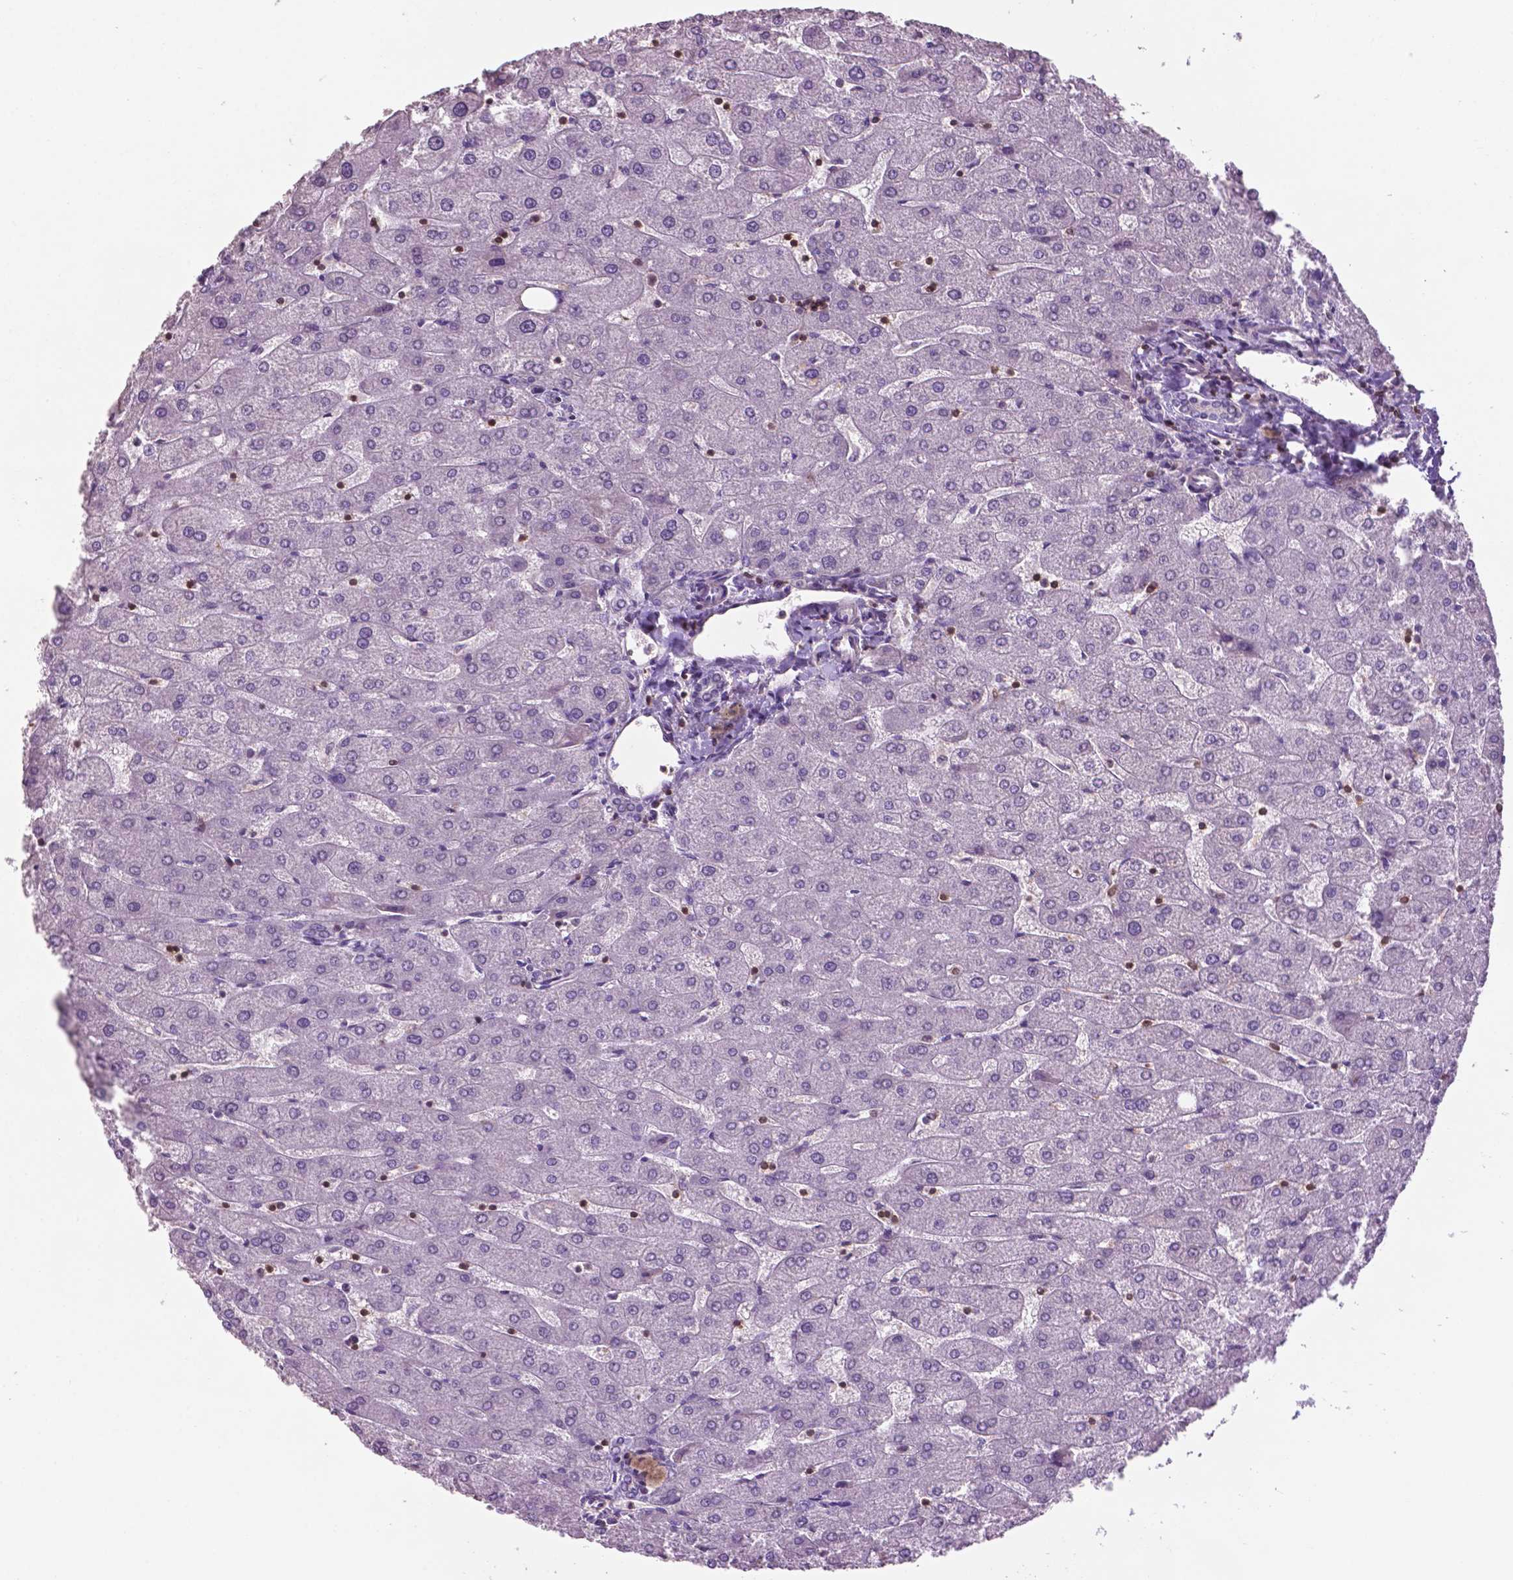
{"staining": {"intensity": "negative", "quantity": "none", "location": "none"}, "tissue": "liver", "cell_type": "Cholangiocytes", "image_type": "normal", "snomed": [{"axis": "morphology", "description": "Normal tissue, NOS"}, {"axis": "topography", "description": "Liver"}], "caption": "Micrograph shows no protein staining in cholangiocytes of benign liver.", "gene": "TBC1D10C", "patient": {"sex": "male", "age": 67}}